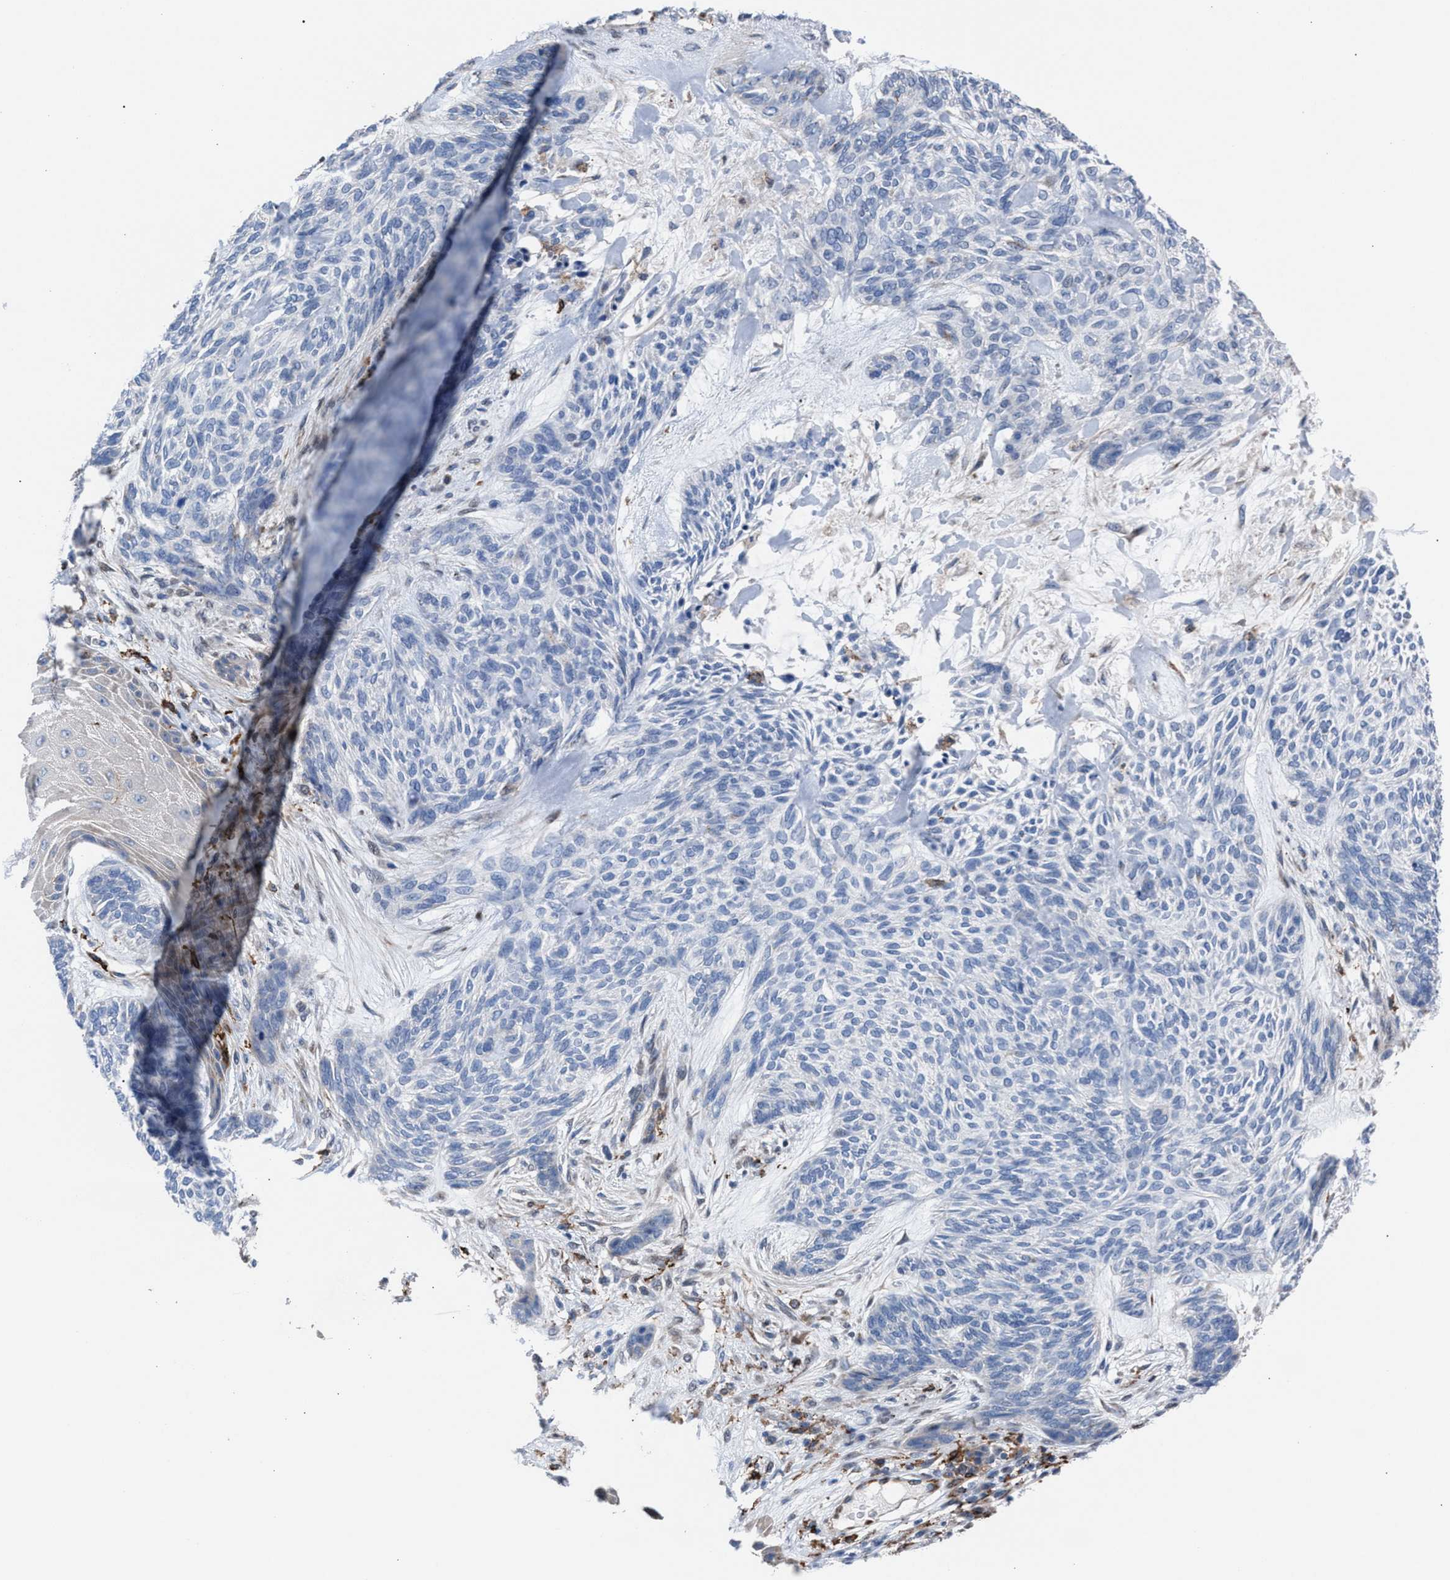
{"staining": {"intensity": "negative", "quantity": "none", "location": "none"}, "tissue": "skin cancer", "cell_type": "Tumor cells", "image_type": "cancer", "snomed": [{"axis": "morphology", "description": "Basal cell carcinoma"}, {"axis": "topography", "description": "Skin"}], "caption": "Tumor cells show no significant staining in basal cell carcinoma (skin).", "gene": "SLC47A1", "patient": {"sex": "male", "age": 55}}